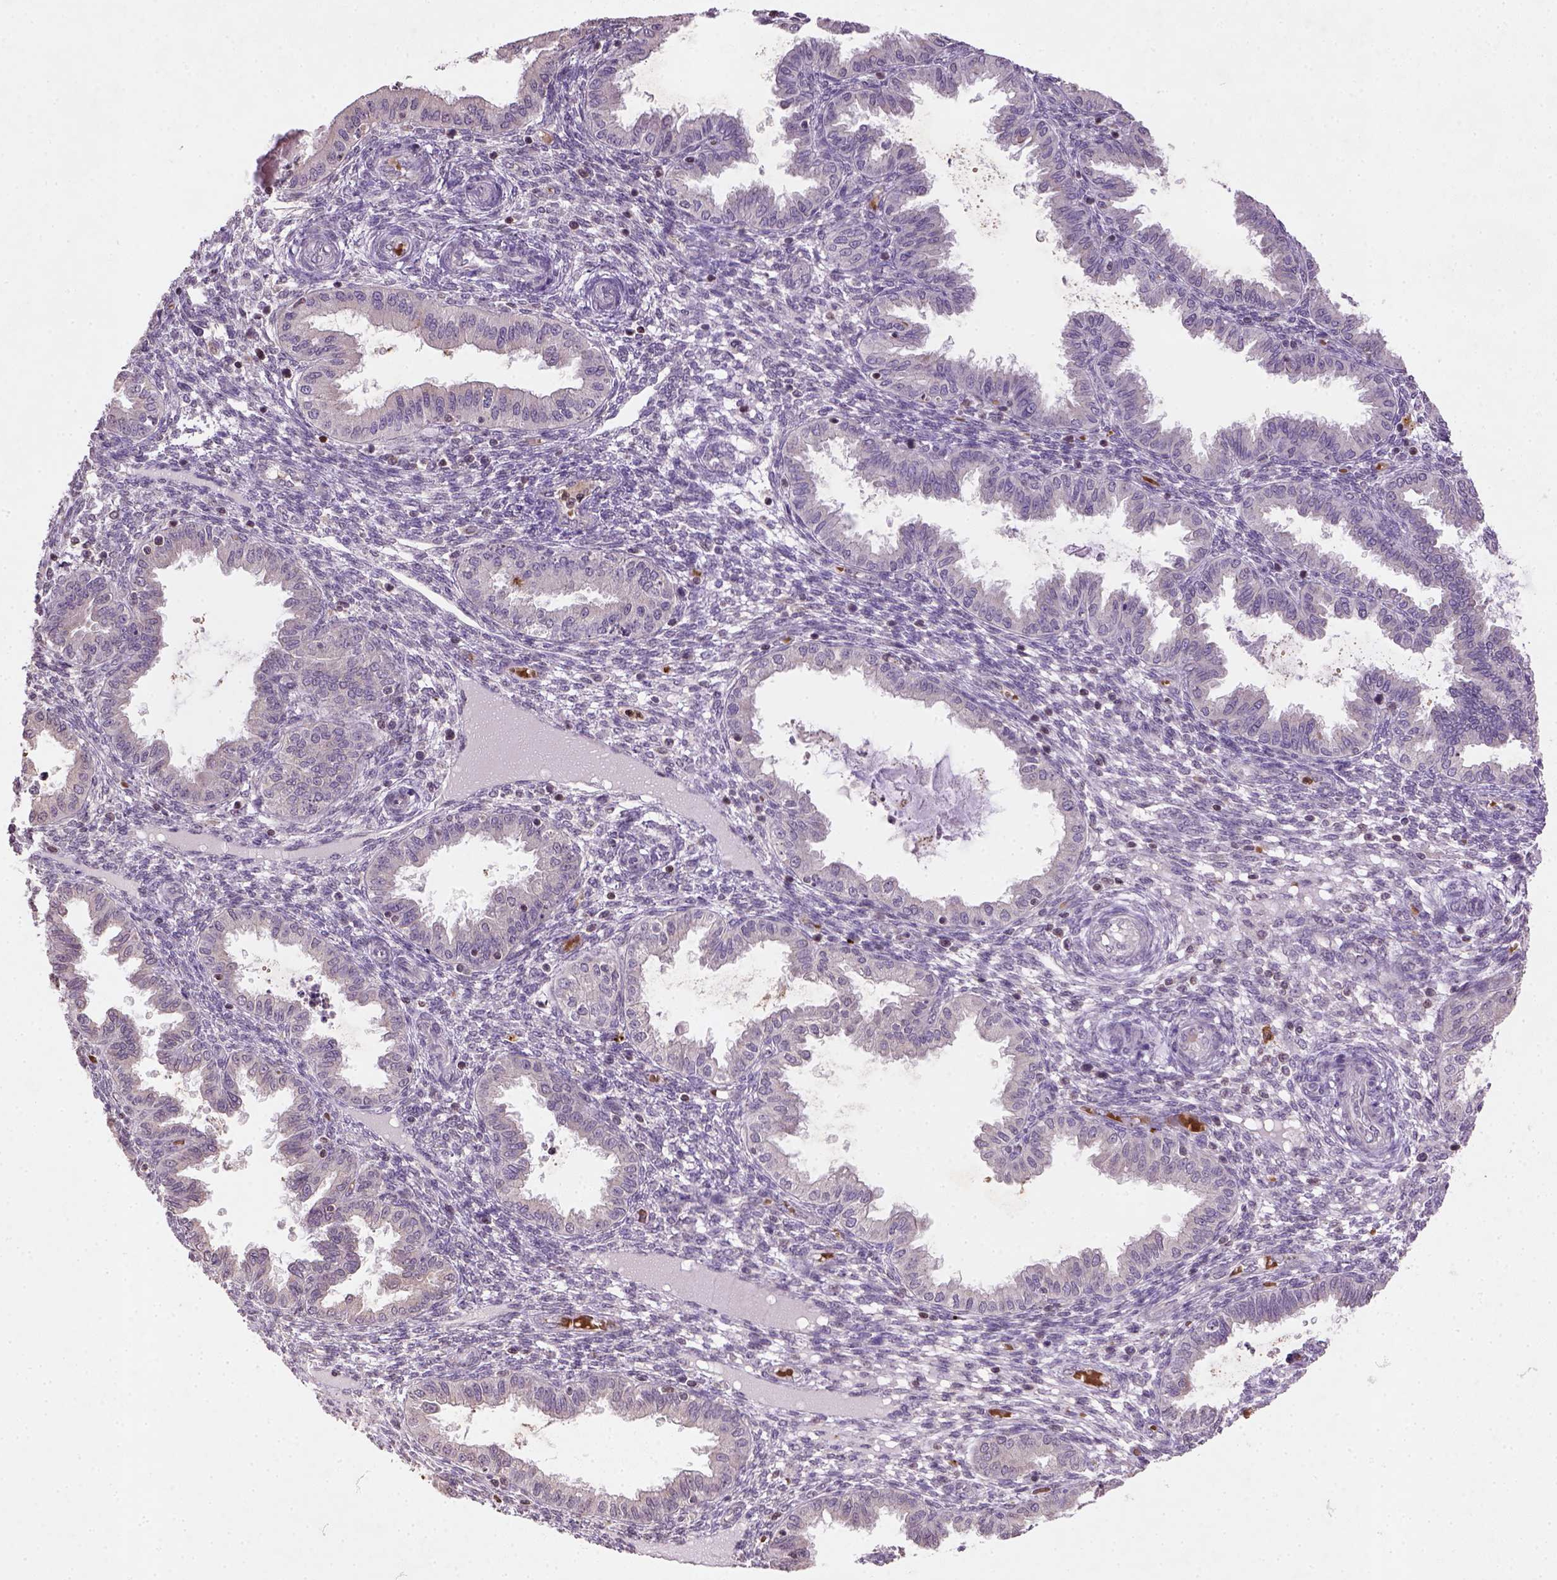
{"staining": {"intensity": "negative", "quantity": "none", "location": "none"}, "tissue": "endometrium", "cell_type": "Cells in endometrial stroma", "image_type": "normal", "snomed": [{"axis": "morphology", "description": "Normal tissue, NOS"}, {"axis": "topography", "description": "Endometrium"}], "caption": "DAB (3,3'-diaminobenzidine) immunohistochemical staining of normal human endometrium displays no significant staining in cells in endometrial stroma. (Brightfield microscopy of DAB (3,3'-diaminobenzidine) immunohistochemistry (IHC) at high magnification).", "gene": "NUDT3", "patient": {"sex": "female", "age": 33}}